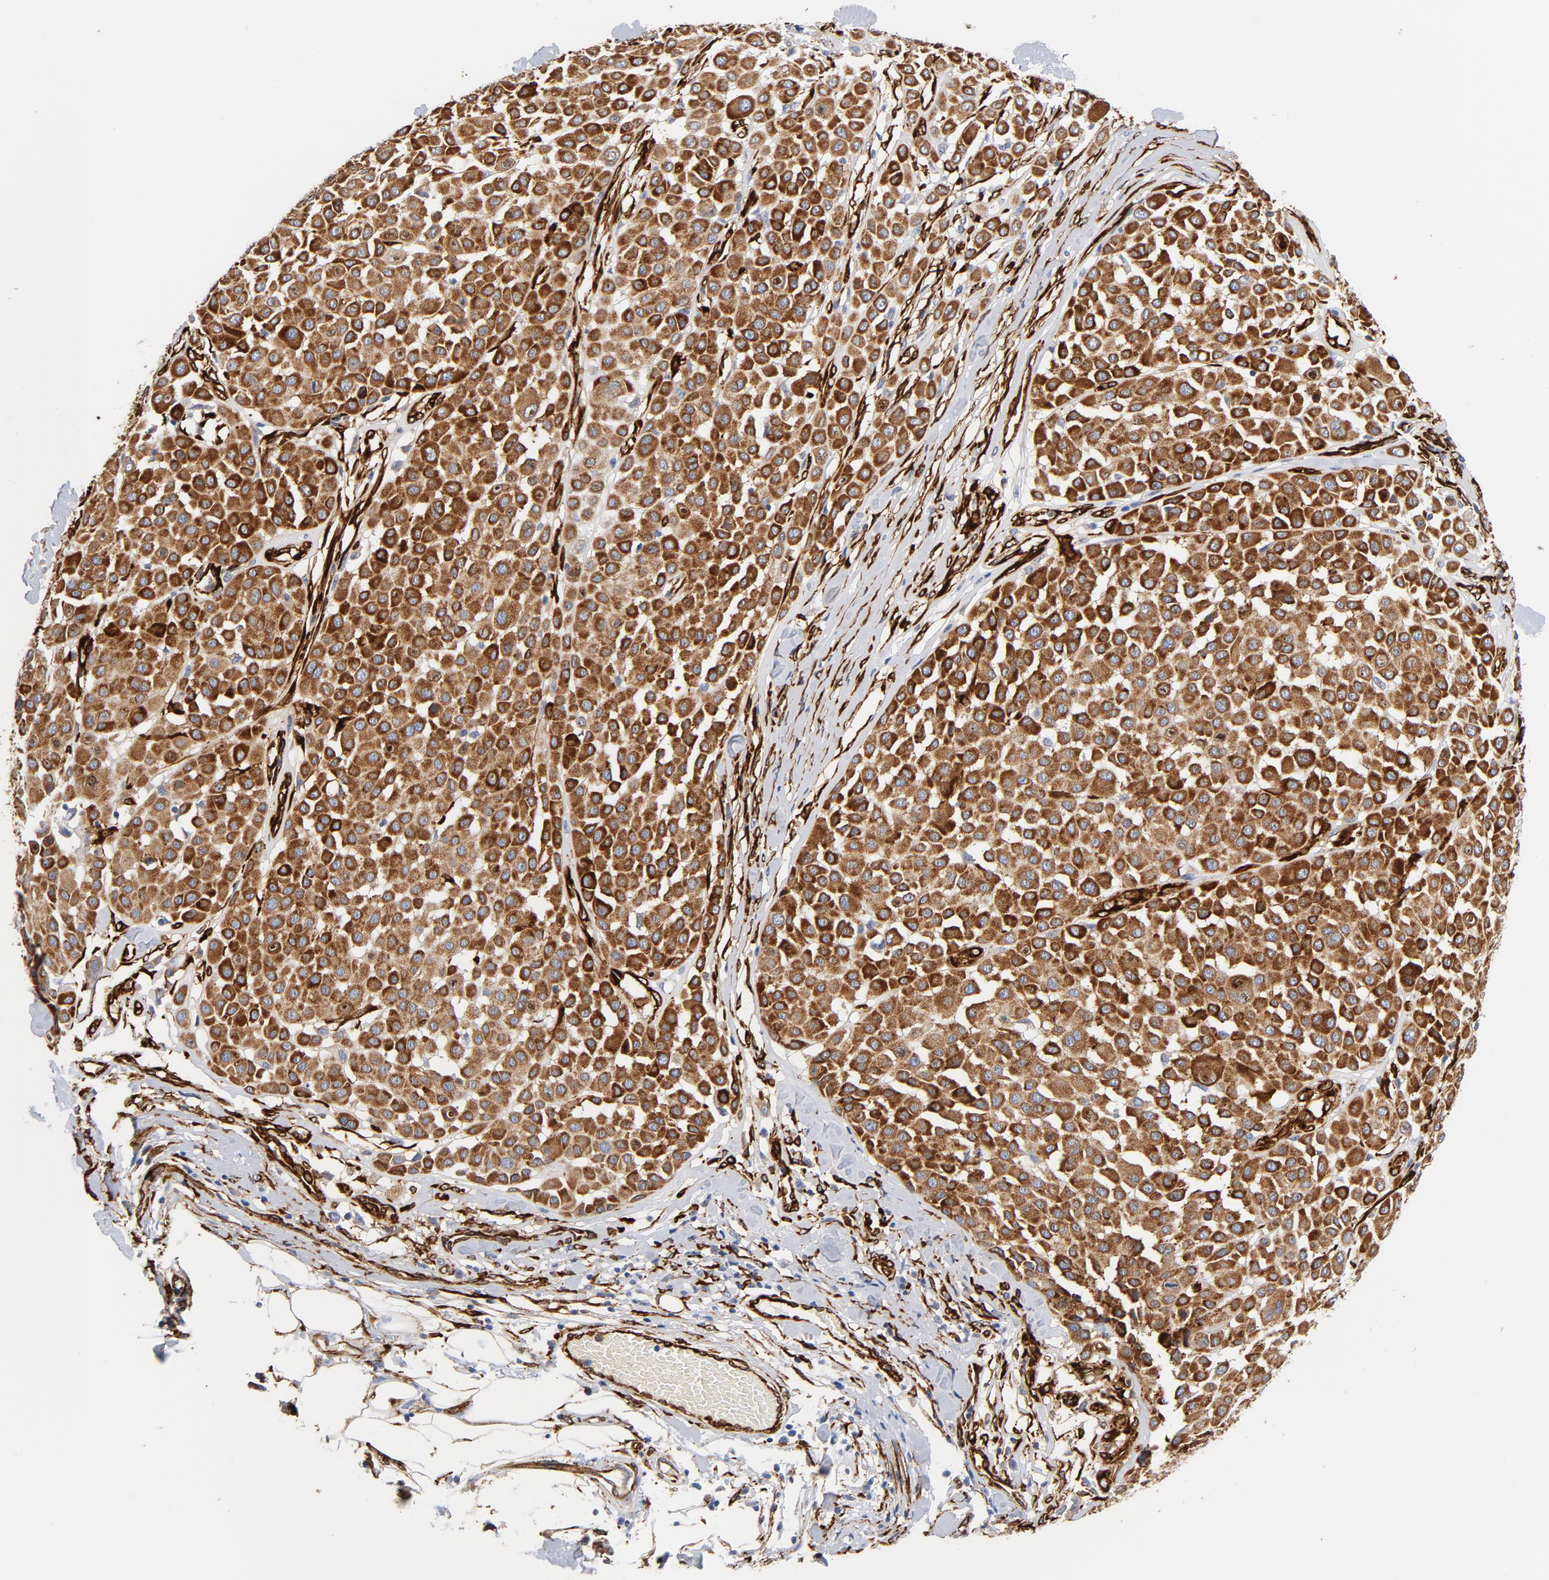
{"staining": {"intensity": "strong", "quantity": ">75%", "location": "cytoplasmic/membranous"}, "tissue": "melanoma", "cell_type": "Tumor cells", "image_type": "cancer", "snomed": [{"axis": "morphology", "description": "Malignant melanoma, Metastatic site"}, {"axis": "topography", "description": "Soft tissue"}], "caption": "IHC staining of melanoma, which reveals high levels of strong cytoplasmic/membranous positivity in about >75% of tumor cells indicating strong cytoplasmic/membranous protein staining. The staining was performed using DAB (3,3'-diaminobenzidine) (brown) for protein detection and nuclei were counterstained in hematoxylin (blue).", "gene": "SERPINH1", "patient": {"sex": "male", "age": 41}}